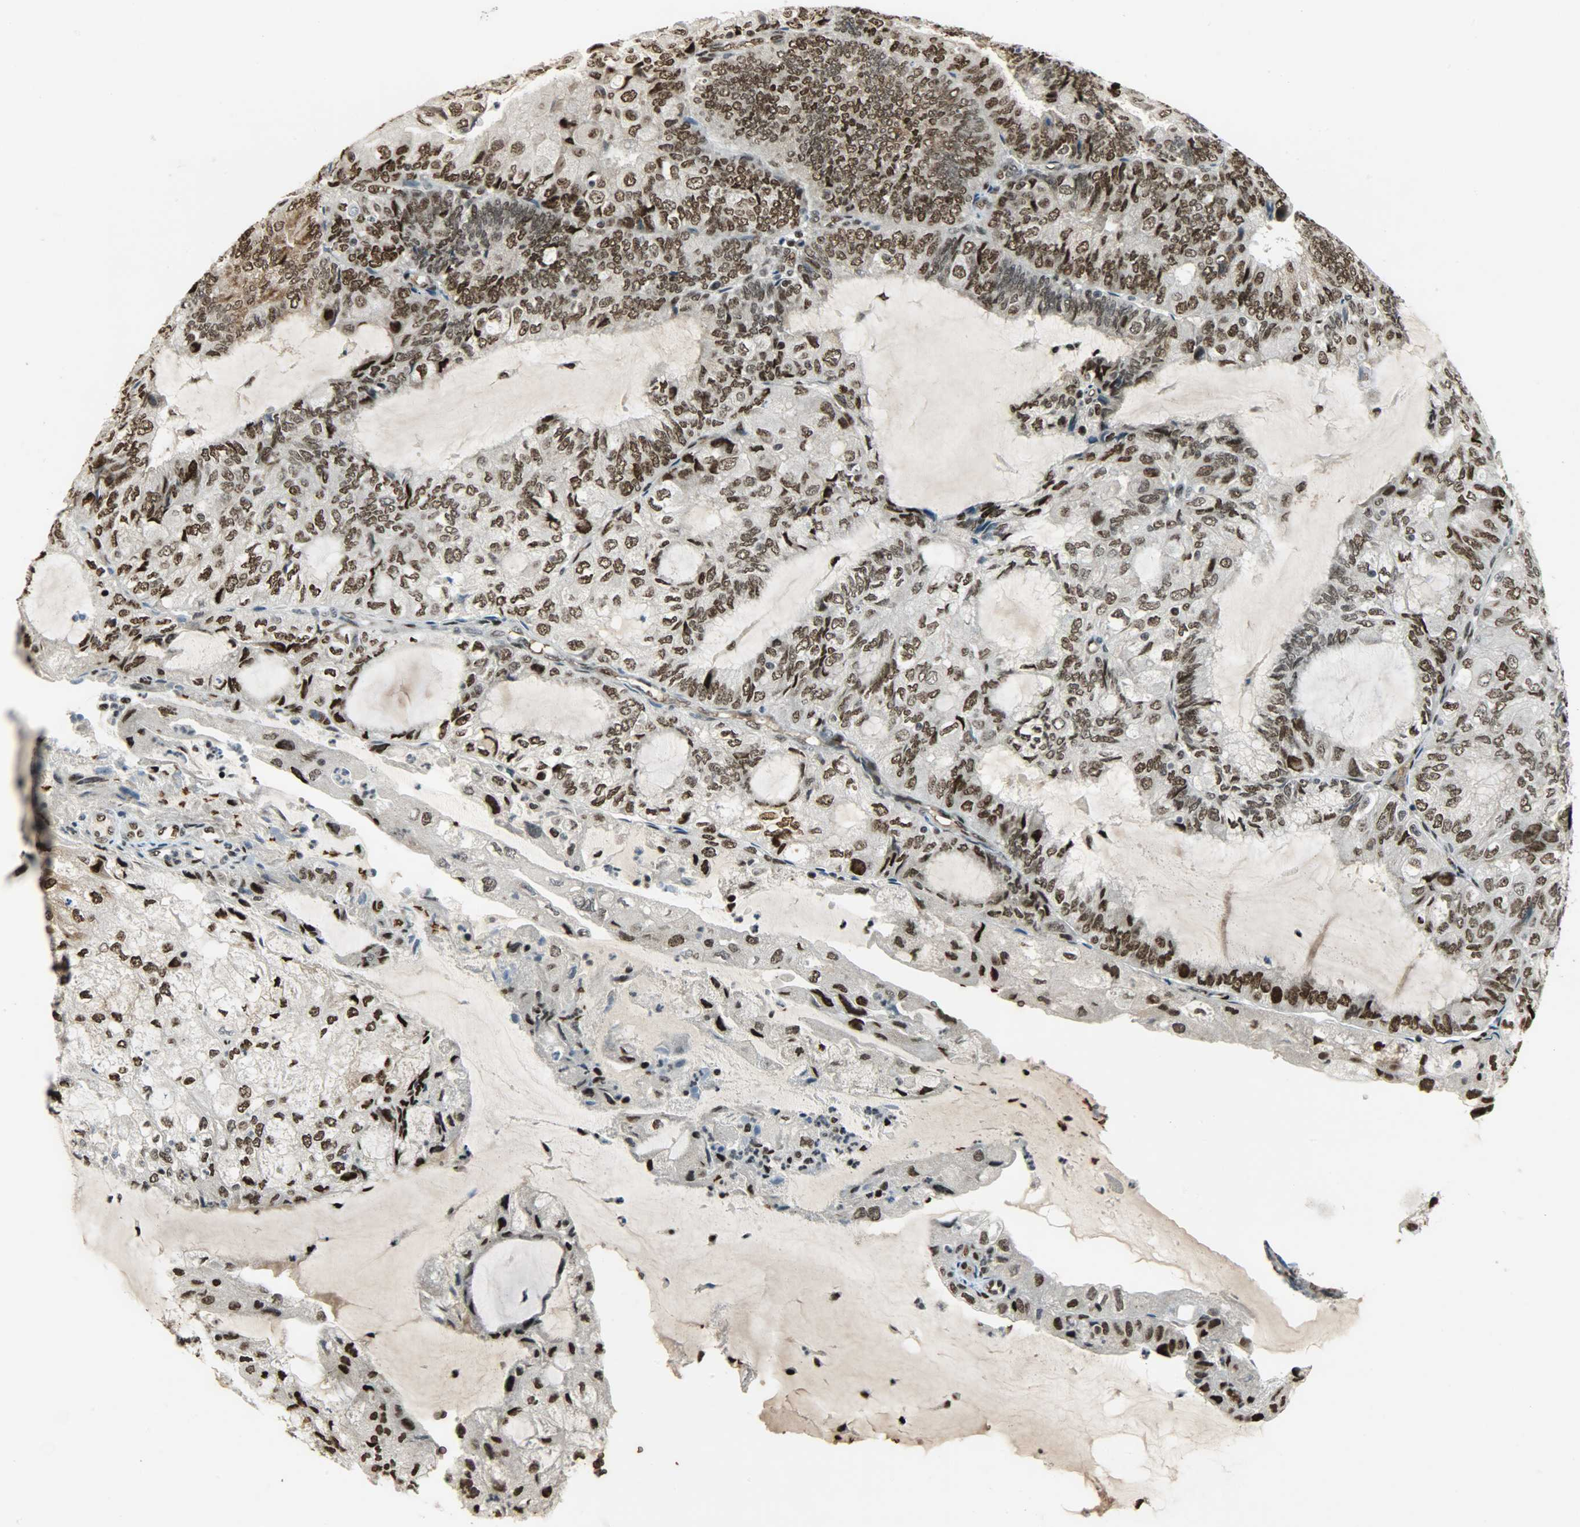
{"staining": {"intensity": "strong", "quantity": ">75%", "location": "nuclear"}, "tissue": "endometrial cancer", "cell_type": "Tumor cells", "image_type": "cancer", "snomed": [{"axis": "morphology", "description": "Adenocarcinoma, NOS"}, {"axis": "topography", "description": "Endometrium"}], "caption": "An immunohistochemistry (IHC) micrograph of tumor tissue is shown. Protein staining in brown labels strong nuclear positivity in endometrial adenocarcinoma within tumor cells.", "gene": "SNAI1", "patient": {"sex": "female", "age": 81}}